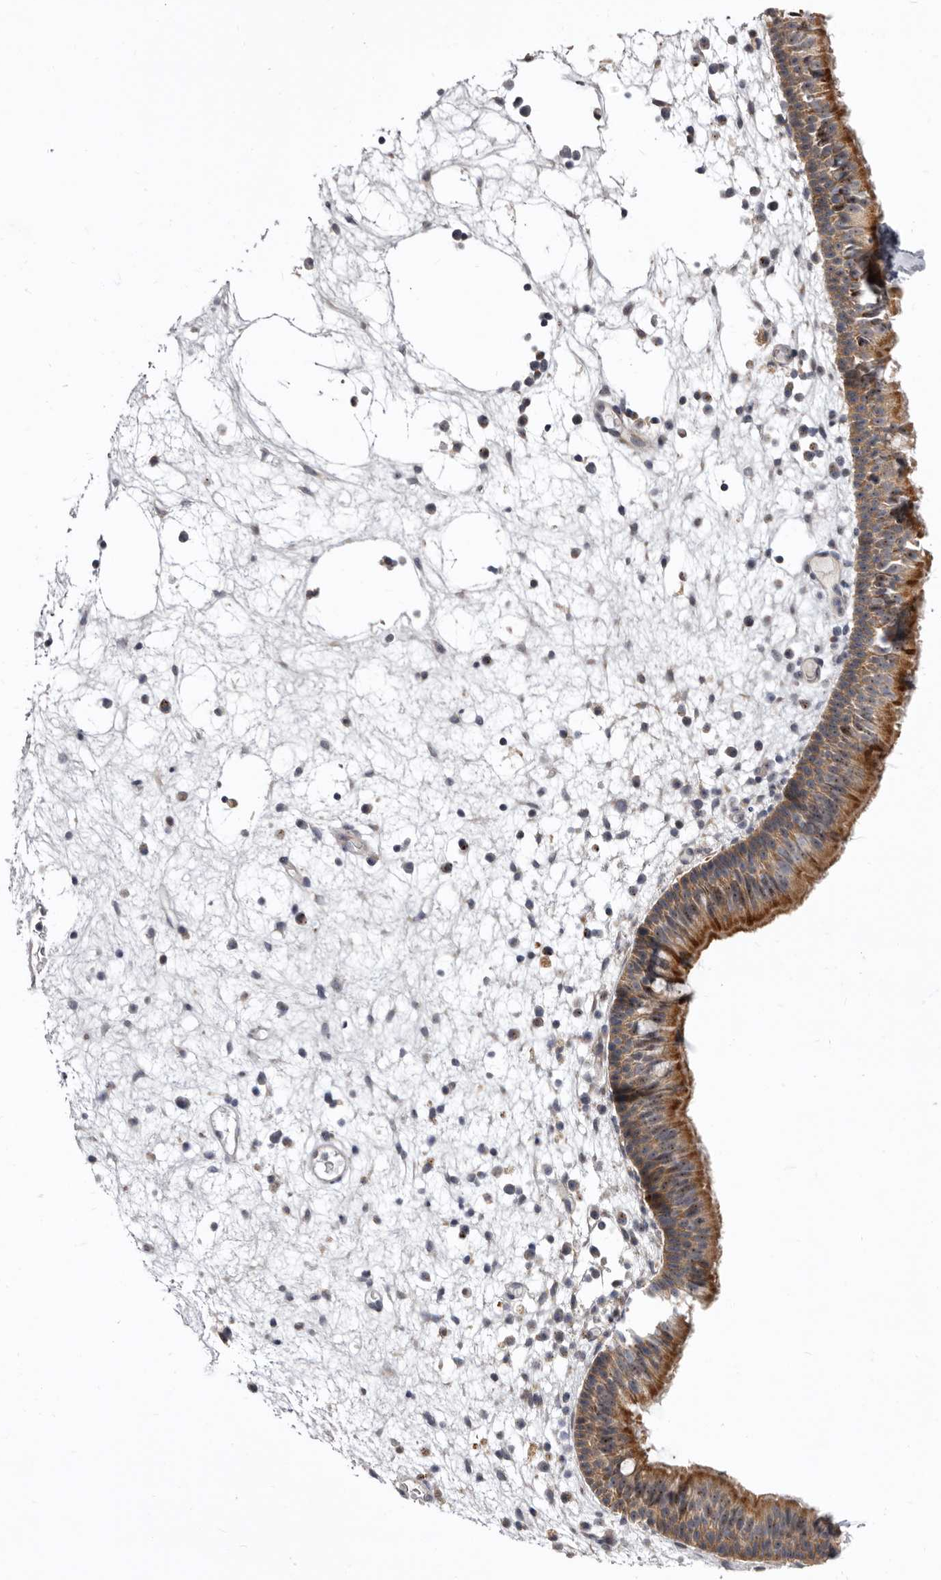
{"staining": {"intensity": "strong", "quantity": ">75%", "location": "cytoplasmic/membranous"}, "tissue": "nasopharynx", "cell_type": "Respiratory epithelial cells", "image_type": "normal", "snomed": [{"axis": "morphology", "description": "Normal tissue, NOS"}, {"axis": "morphology", "description": "Inflammation, NOS"}, {"axis": "morphology", "description": "Malignant melanoma, Metastatic site"}, {"axis": "topography", "description": "Nasopharynx"}], "caption": "Immunohistochemistry photomicrograph of benign nasopharynx: human nasopharynx stained using immunohistochemistry shows high levels of strong protein expression localized specifically in the cytoplasmic/membranous of respiratory epithelial cells, appearing as a cytoplasmic/membranous brown color.", "gene": "SMC4", "patient": {"sex": "male", "age": 70}}